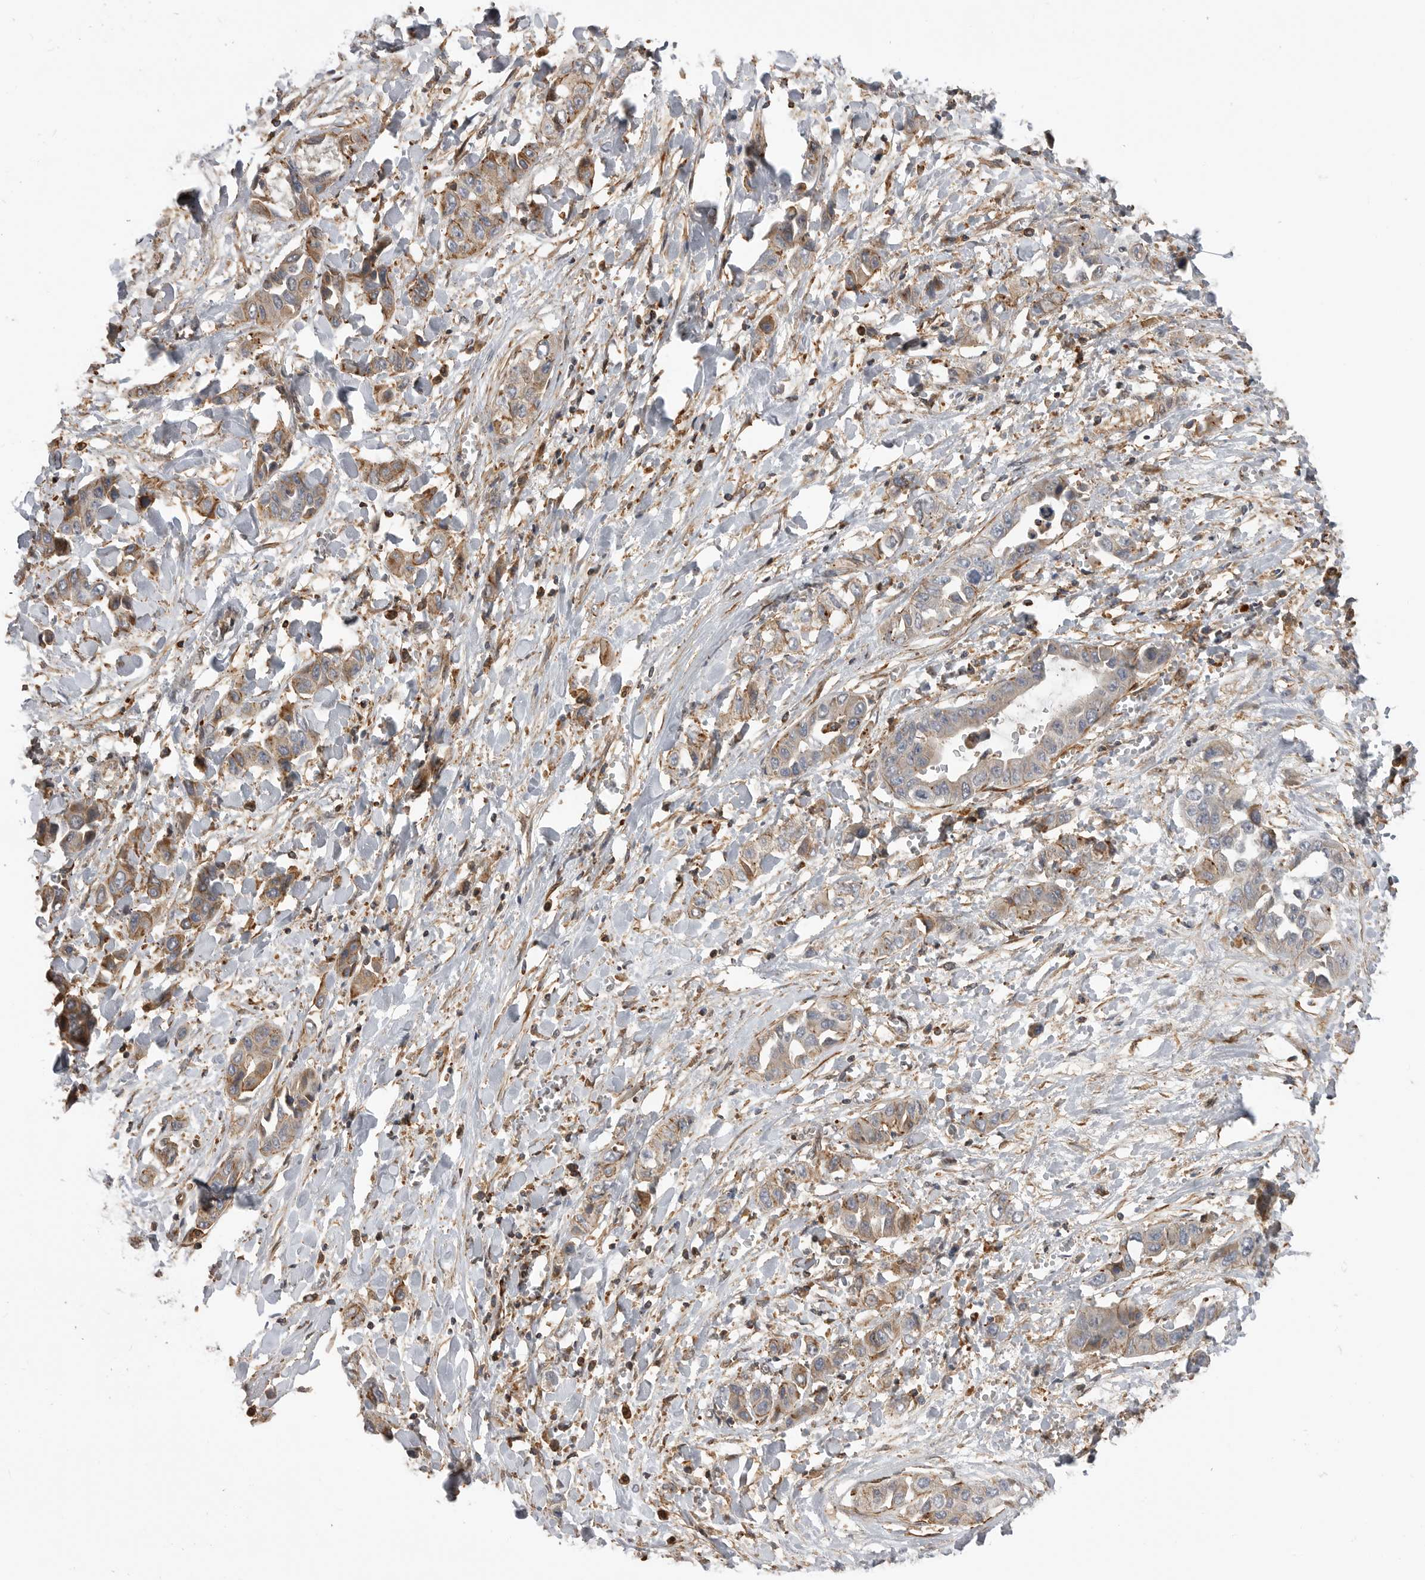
{"staining": {"intensity": "weak", "quantity": "25%-75%", "location": "cytoplasmic/membranous"}, "tissue": "liver cancer", "cell_type": "Tumor cells", "image_type": "cancer", "snomed": [{"axis": "morphology", "description": "Cholangiocarcinoma"}, {"axis": "topography", "description": "Liver"}], "caption": "Immunohistochemistry (IHC) staining of cholangiocarcinoma (liver), which exhibits low levels of weak cytoplasmic/membranous staining in approximately 25%-75% of tumor cells indicating weak cytoplasmic/membranous protein positivity. The staining was performed using DAB (3,3'-diaminobenzidine) (brown) for protein detection and nuclei were counterstained in hematoxylin (blue).", "gene": "TRIM56", "patient": {"sex": "female", "age": 52}}